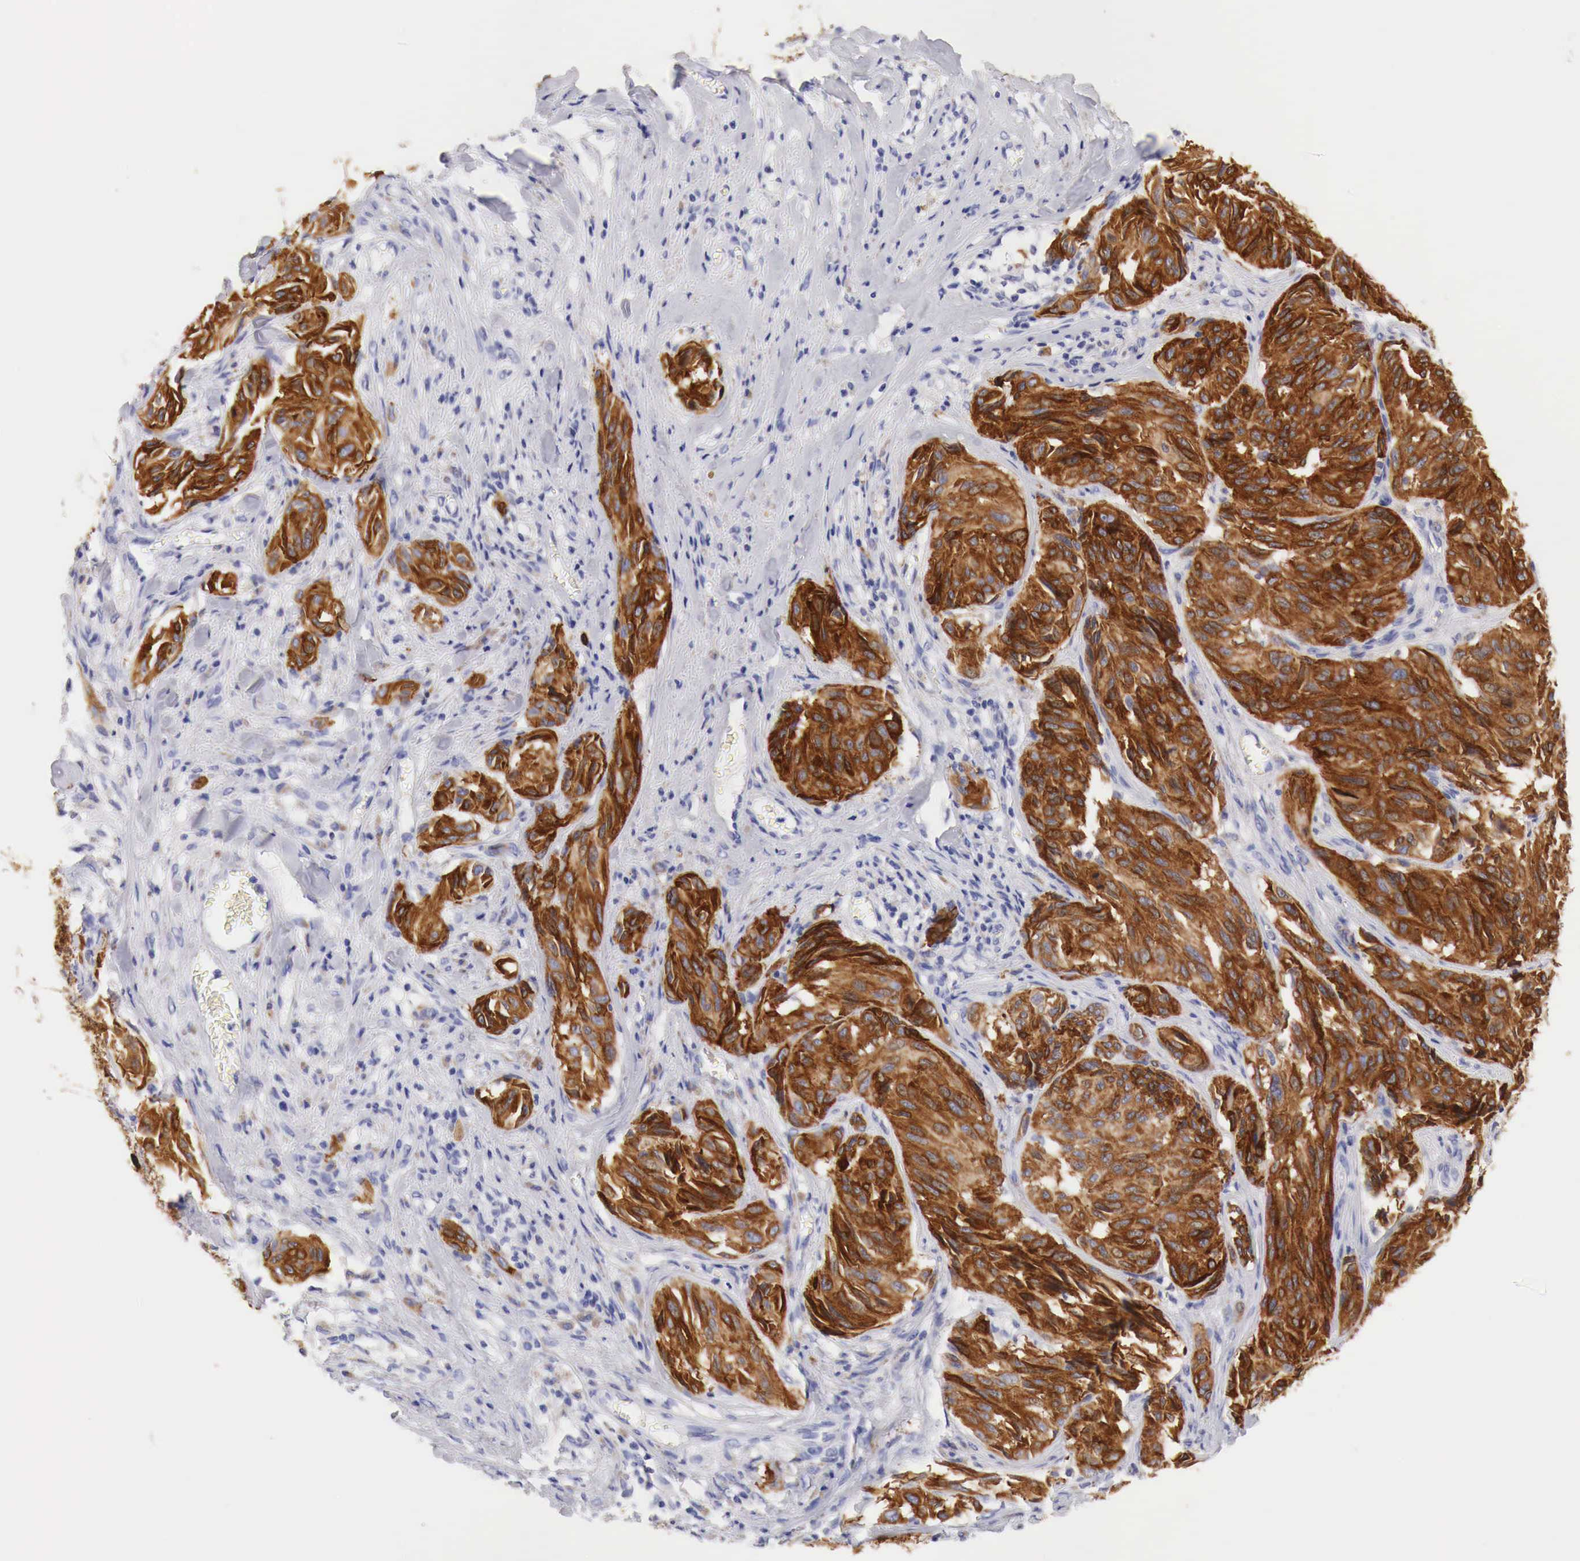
{"staining": {"intensity": "strong", "quantity": ">75%", "location": "cytoplasmic/membranous"}, "tissue": "melanoma", "cell_type": "Tumor cells", "image_type": "cancer", "snomed": [{"axis": "morphology", "description": "Malignant melanoma, NOS"}, {"axis": "topography", "description": "Skin"}], "caption": "Immunohistochemistry (IHC) image of neoplastic tissue: human melanoma stained using IHC reveals high levels of strong protein expression localized specifically in the cytoplasmic/membranous of tumor cells, appearing as a cytoplasmic/membranous brown color.", "gene": "TYR", "patient": {"sex": "male", "age": 54}}